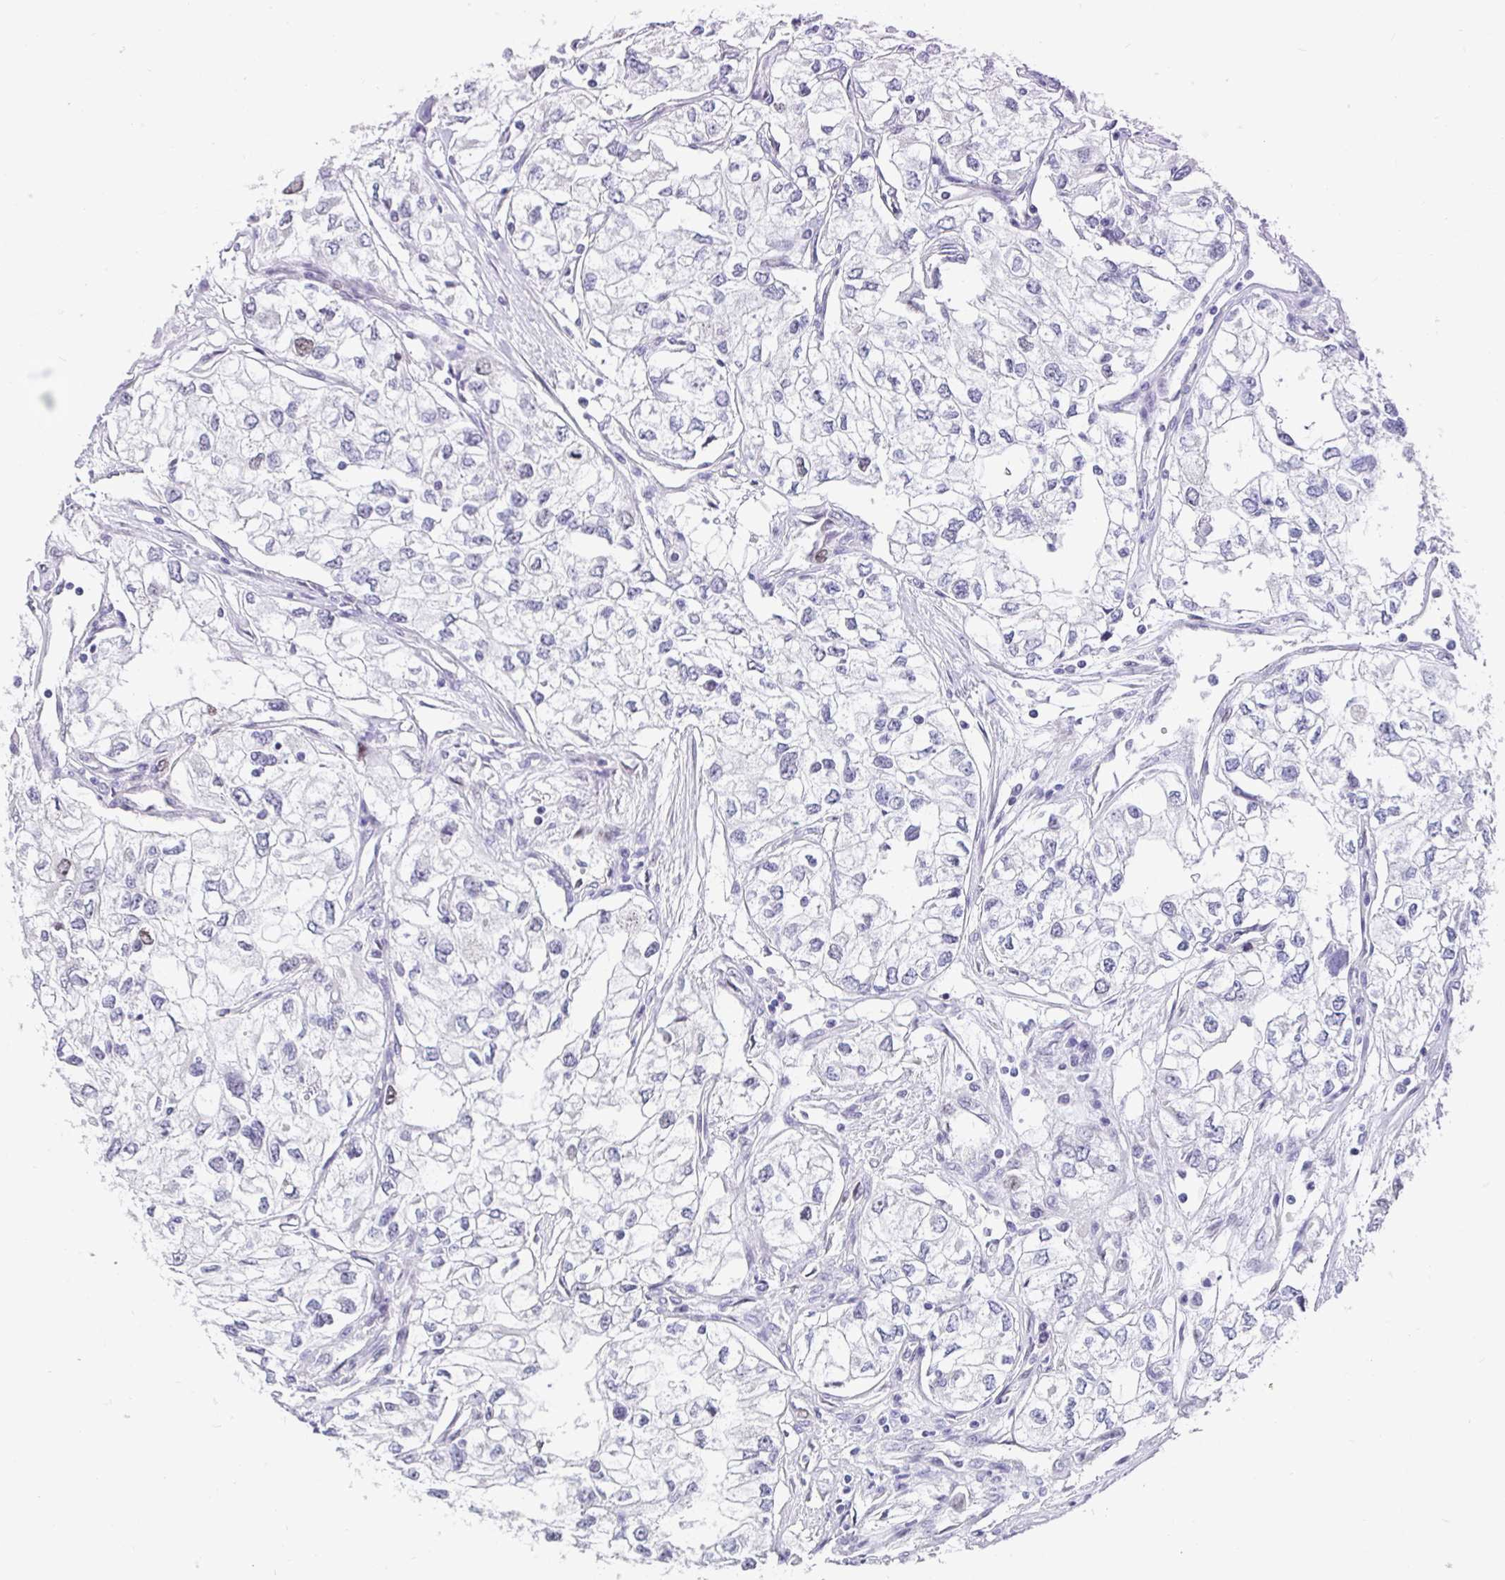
{"staining": {"intensity": "negative", "quantity": "none", "location": "none"}, "tissue": "renal cancer", "cell_type": "Tumor cells", "image_type": "cancer", "snomed": [{"axis": "morphology", "description": "Adenocarcinoma, NOS"}, {"axis": "topography", "description": "Kidney"}], "caption": "DAB immunohistochemical staining of renal cancer demonstrates no significant staining in tumor cells.", "gene": "ANLN", "patient": {"sex": "female", "age": 59}}